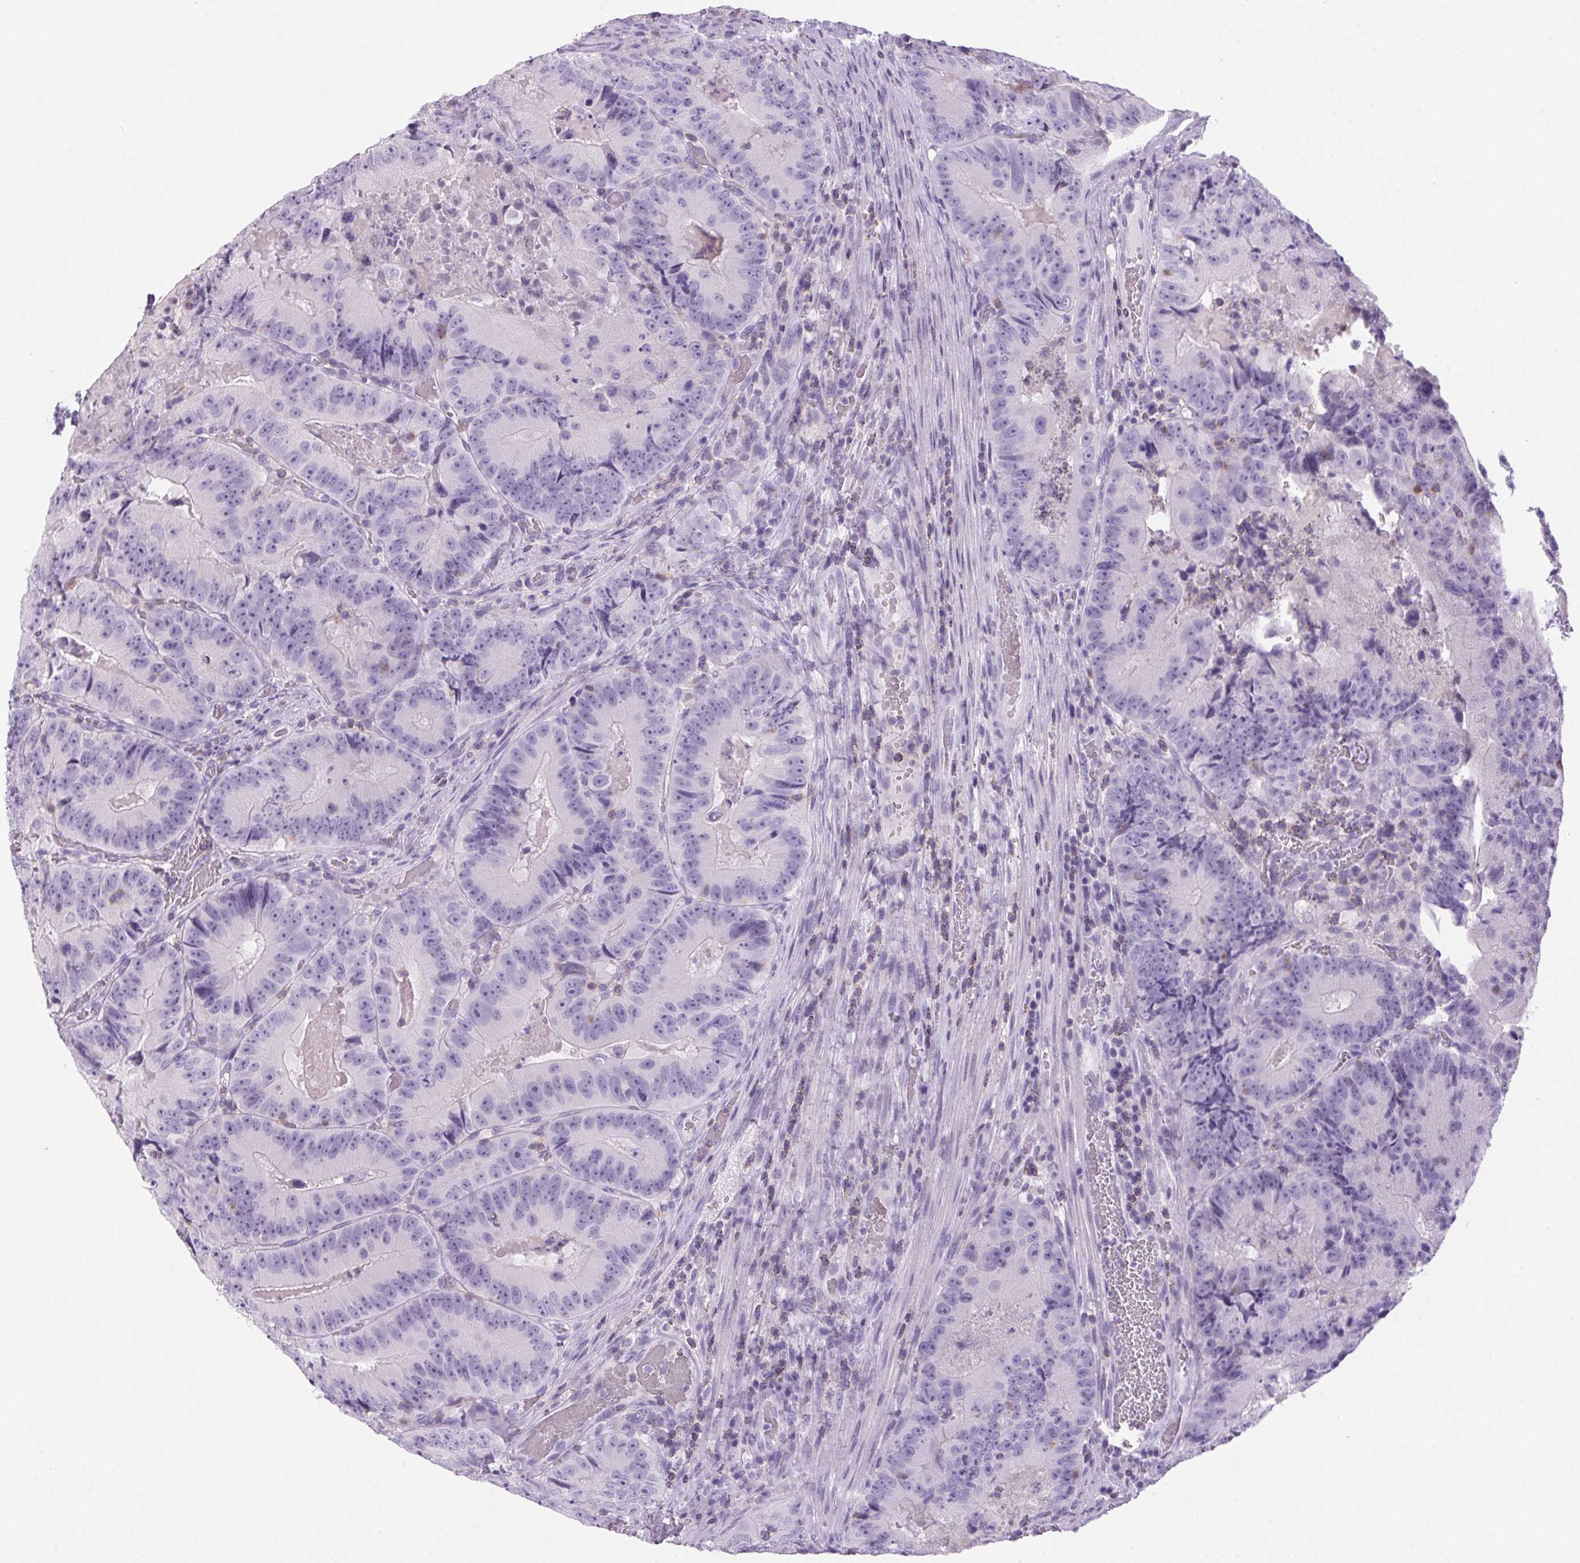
{"staining": {"intensity": "negative", "quantity": "none", "location": "none"}, "tissue": "colorectal cancer", "cell_type": "Tumor cells", "image_type": "cancer", "snomed": [{"axis": "morphology", "description": "Adenocarcinoma, NOS"}, {"axis": "topography", "description": "Colon"}], "caption": "Immunohistochemistry photomicrograph of neoplastic tissue: colorectal cancer (adenocarcinoma) stained with DAB reveals no significant protein expression in tumor cells.", "gene": "S100A2", "patient": {"sex": "female", "age": 86}}